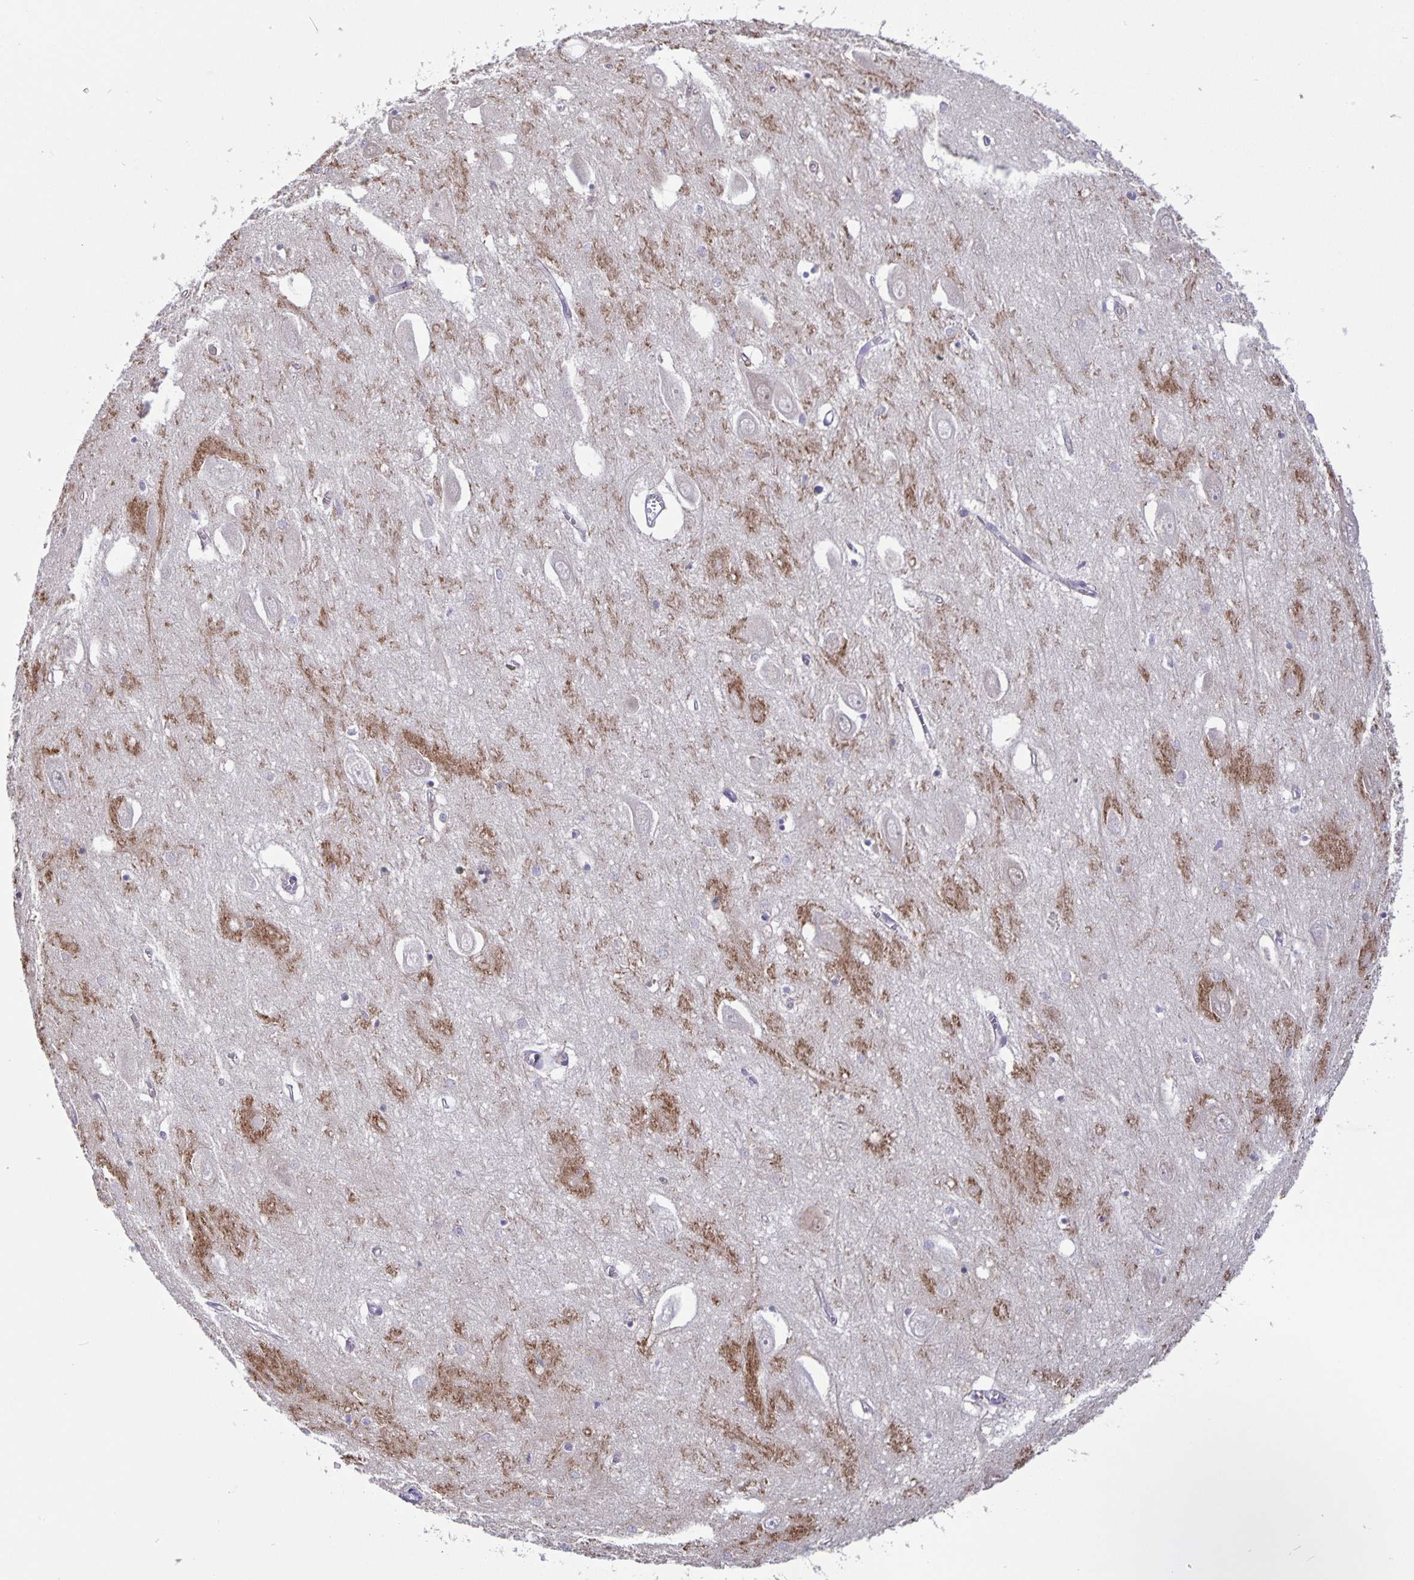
{"staining": {"intensity": "negative", "quantity": "none", "location": "none"}, "tissue": "hippocampus", "cell_type": "Glial cells", "image_type": "normal", "snomed": [{"axis": "morphology", "description": "Normal tissue, NOS"}, {"axis": "topography", "description": "Hippocampus"}], "caption": "This is an IHC image of benign human hippocampus. There is no expression in glial cells.", "gene": "FEM1C", "patient": {"sex": "female", "age": 64}}